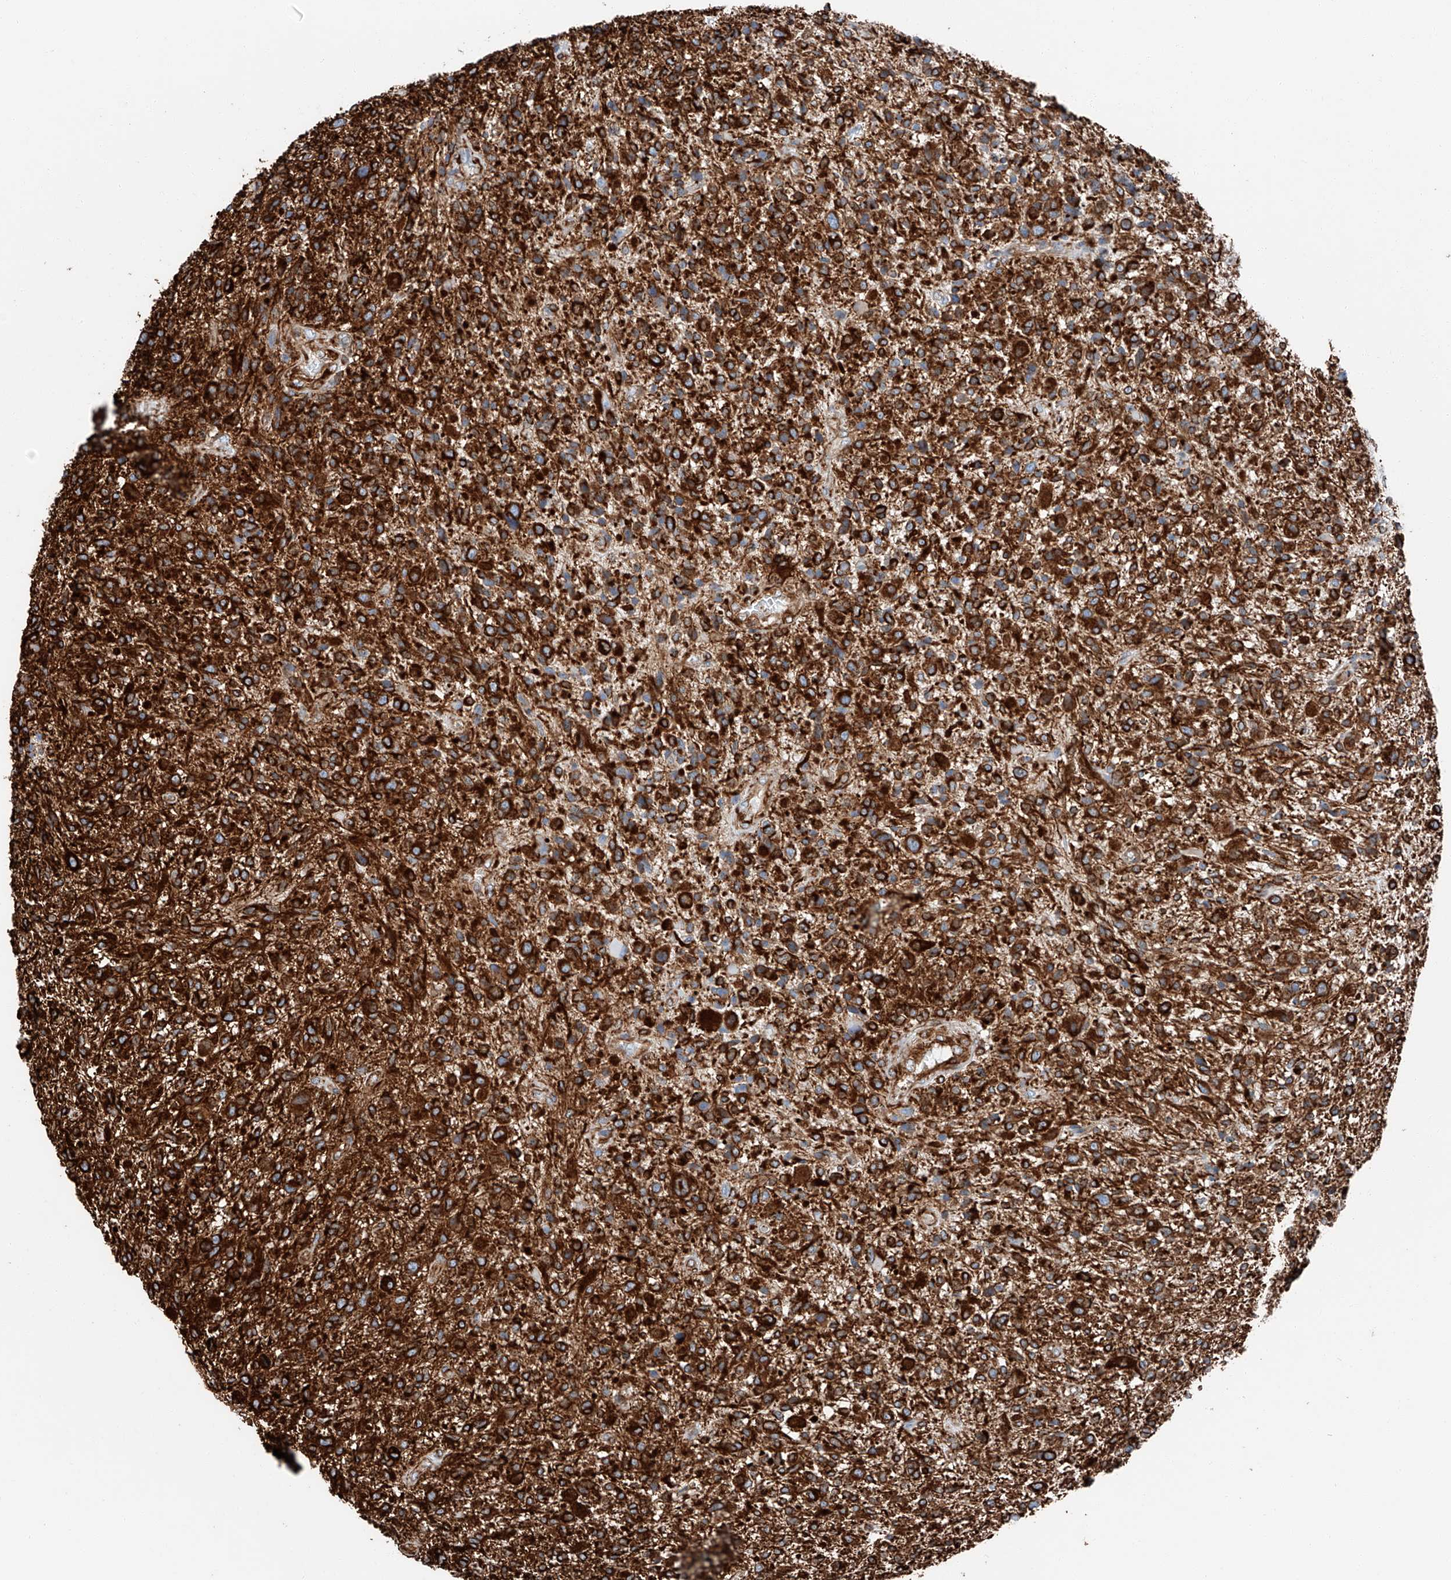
{"staining": {"intensity": "strong", "quantity": ">75%", "location": "cytoplasmic/membranous"}, "tissue": "glioma", "cell_type": "Tumor cells", "image_type": "cancer", "snomed": [{"axis": "morphology", "description": "Glioma, malignant, High grade"}, {"axis": "topography", "description": "Brain"}], "caption": "Brown immunohistochemical staining in malignant glioma (high-grade) displays strong cytoplasmic/membranous expression in about >75% of tumor cells.", "gene": "ZNF804A", "patient": {"sex": "male", "age": 47}}